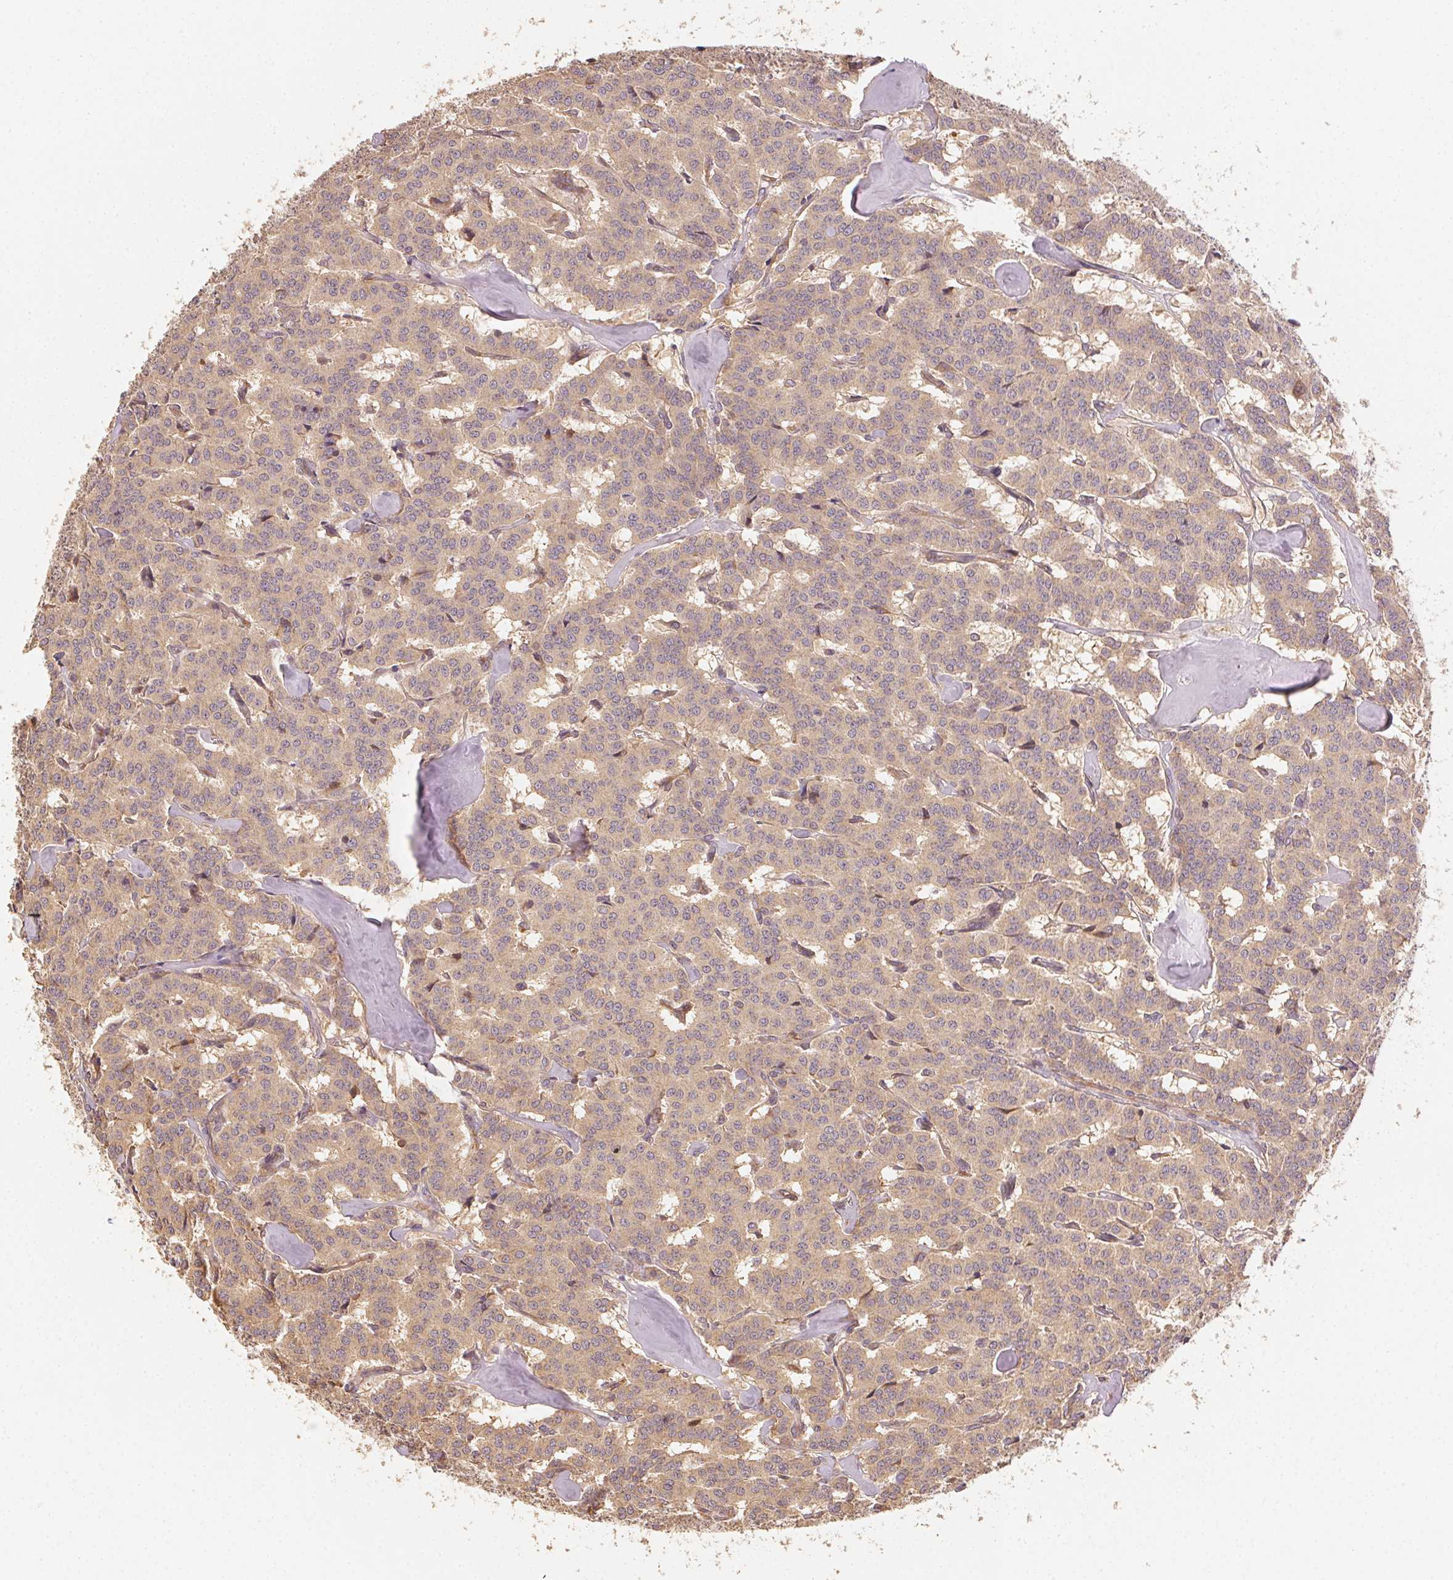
{"staining": {"intensity": "weak", "quantity": ">75%", "location": "cytoplasmic/membranous"}, "tissue": "carcinoid", "cell_type": "Tumor cells", "image_type": "cancer", "snomed": [{"axis": "morphology", "description": "Carcinoid, malignant, NOS"}, {"axis": "topography", "description": "Lung"}], "caption": "Approximately >75% of tumor cells in human carcinoid (malignant) display weak cytoplasmic/membranous protein positivity as visualized by brown immunohistochemical staining.", "gene": "RALA", "patient": {"sex": "female", "age": 46}}